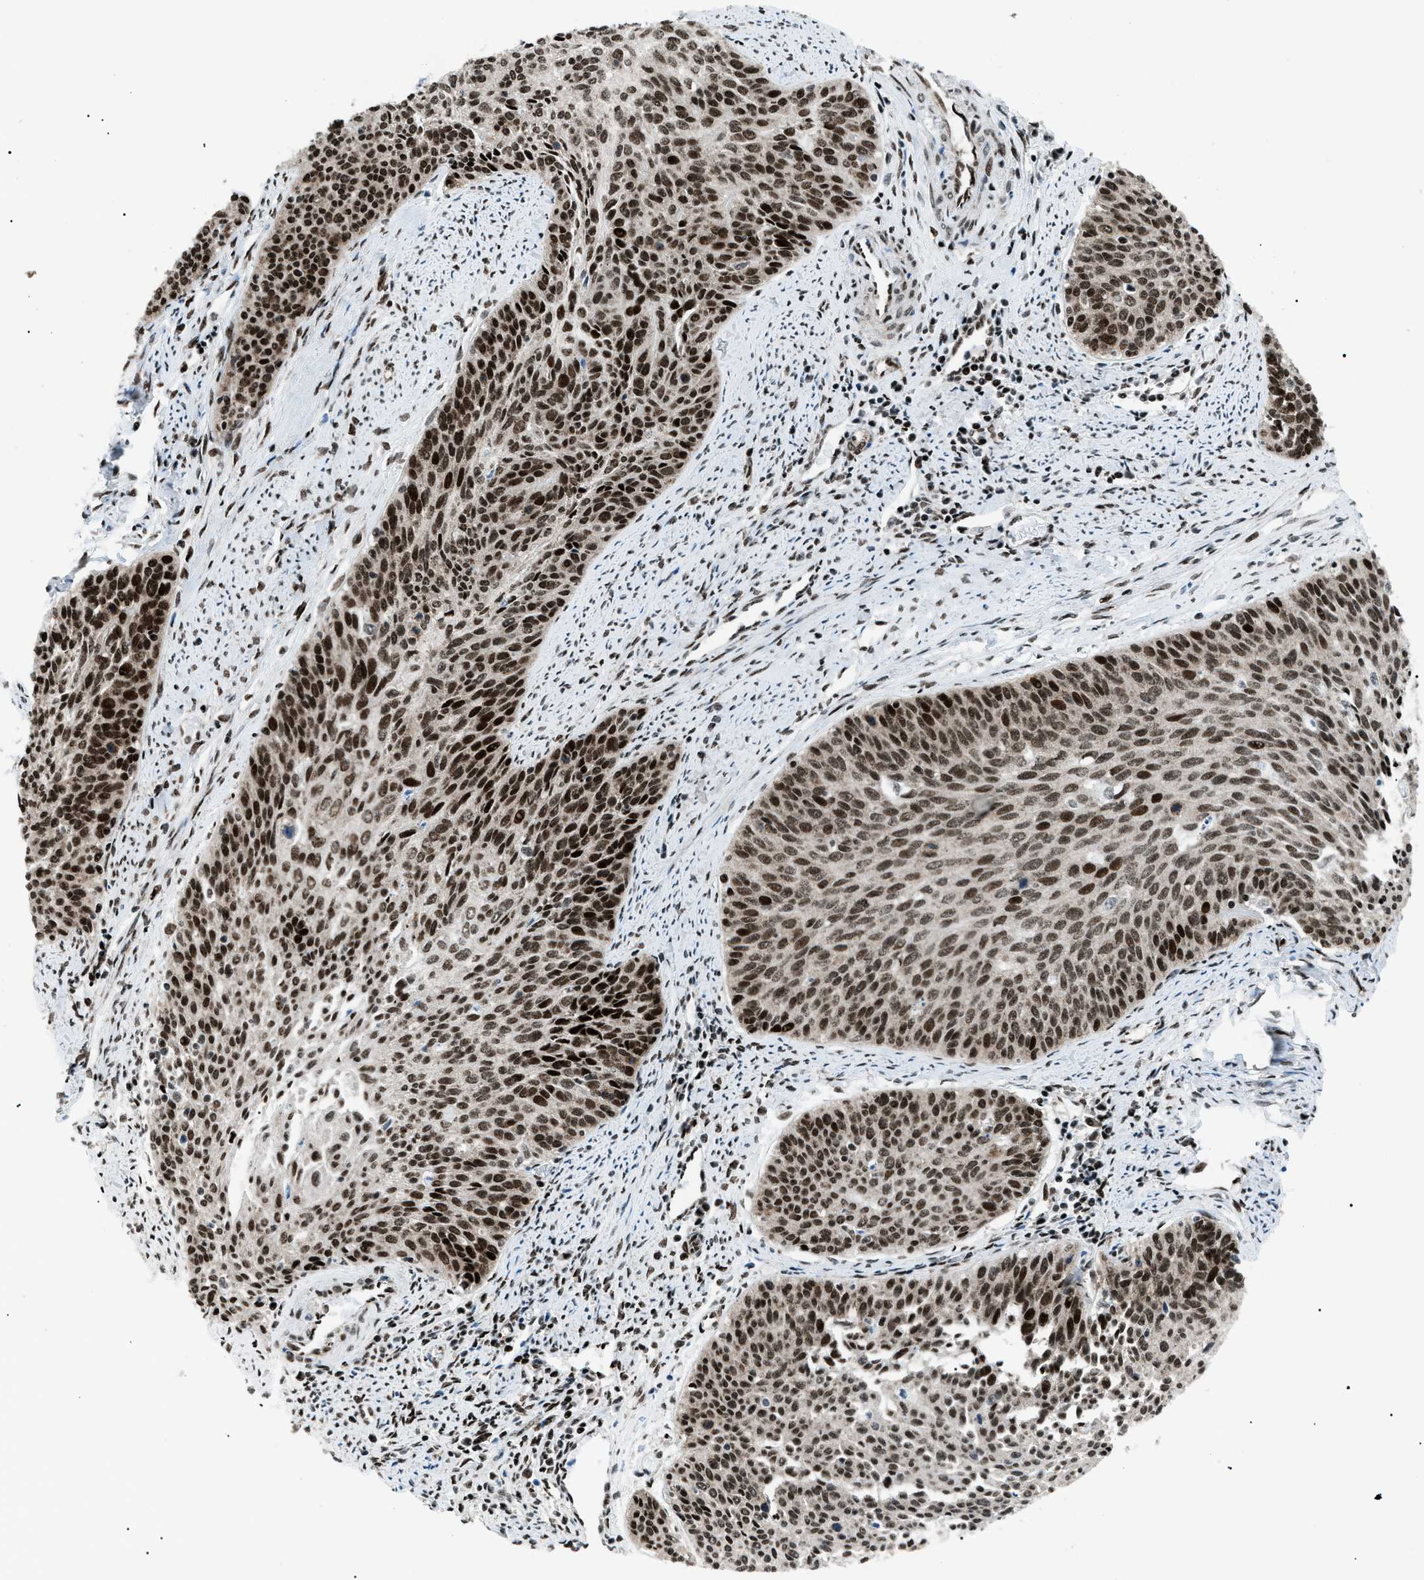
{"staining": {"intensity": "strong", "quantity": ">75%", "location": "nuclear"}, "tissue": "cervical cancer", "cell_type": "Tumor cells", "image_type": "cancer", "snomed": [{"axis": "morphology", "description": "Squamous cell carcinoma, NOS"}, {"axis": "topography", "description": "Cervix"}], "caption": "Human cervical squamous cell carcinoma stained with a protein marker shows strong staining in tumor cells.", "gene": "HNRNPK", "patient": {"sex": "female", "age": 55}}